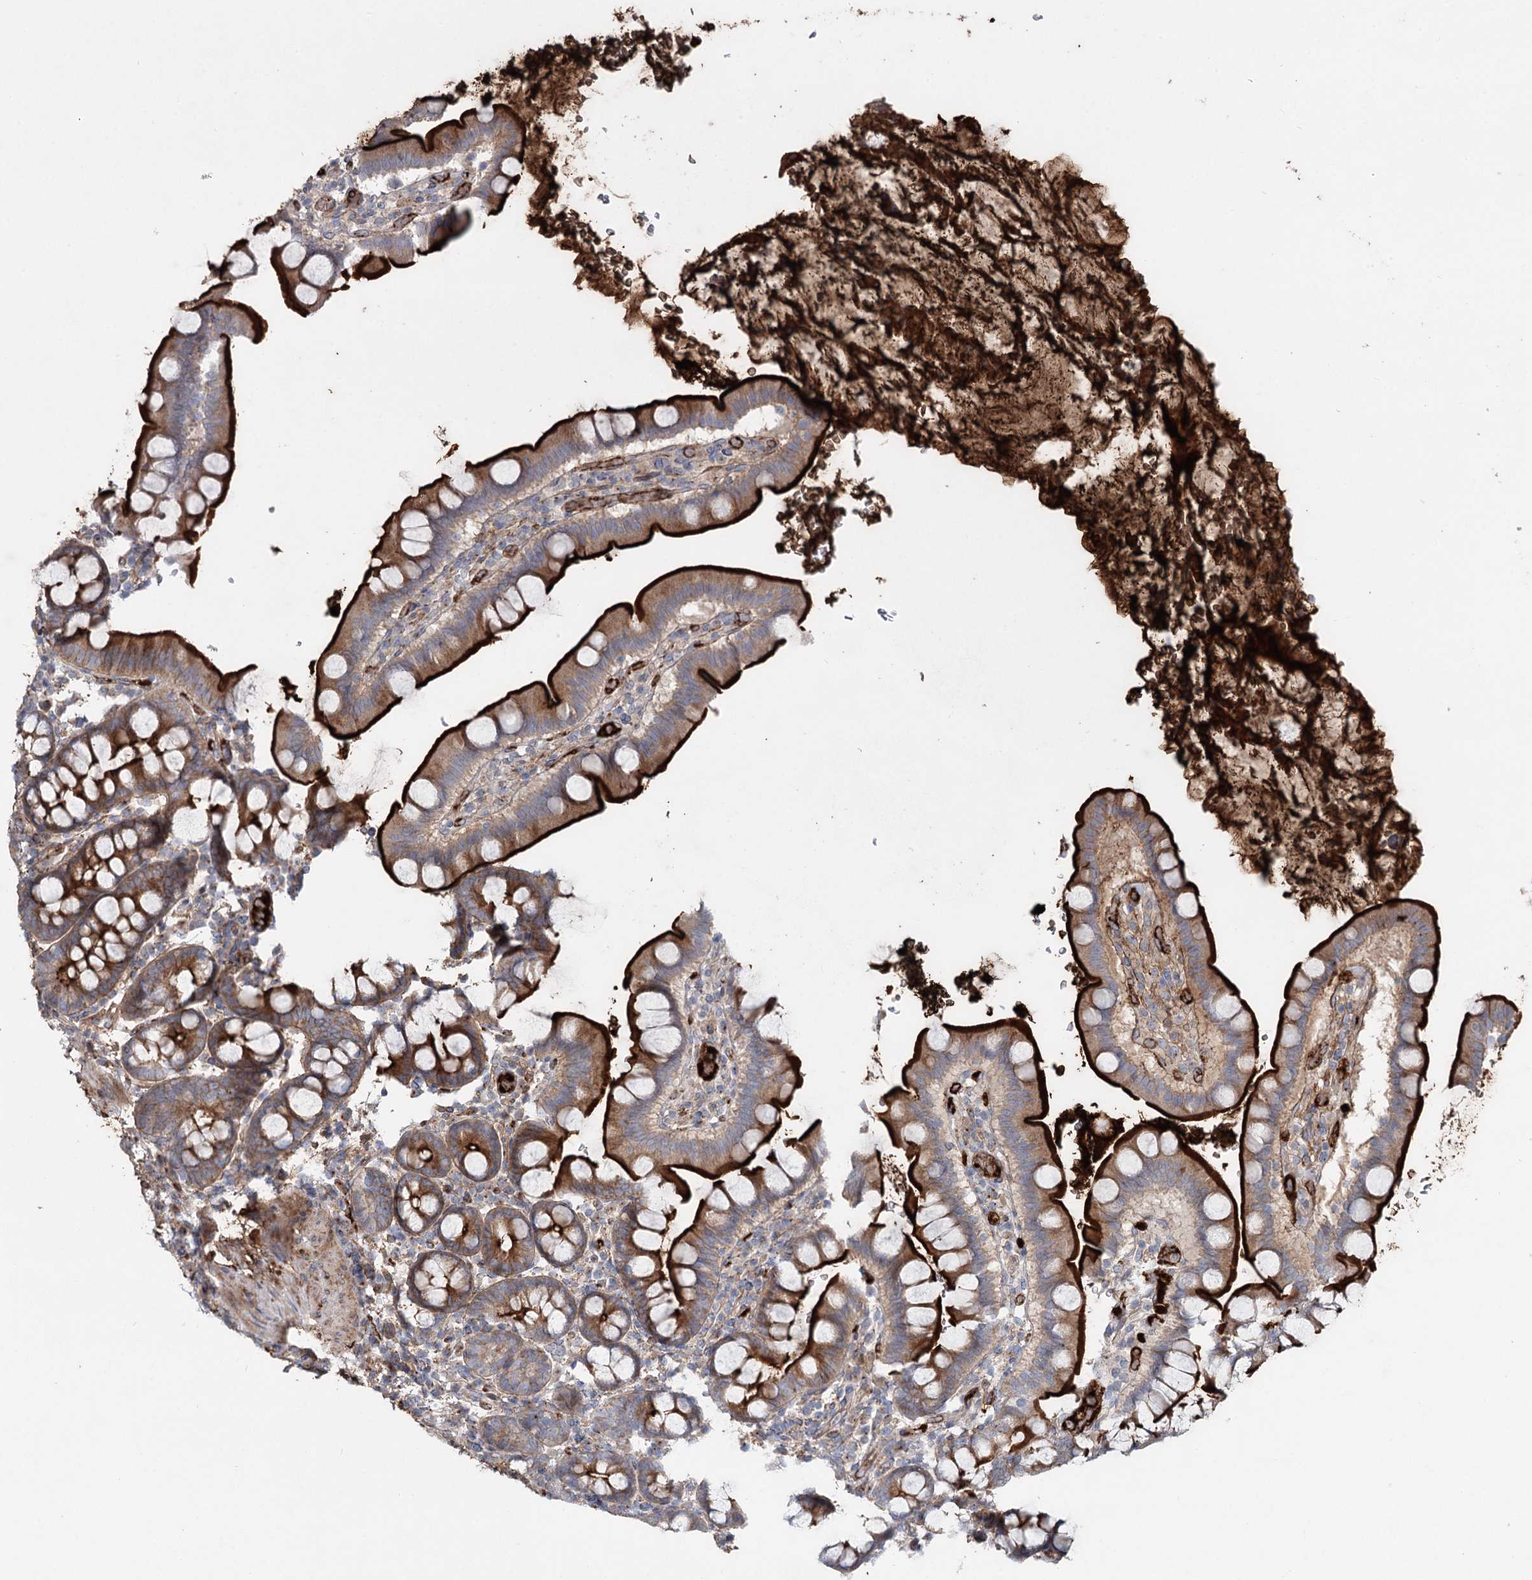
{"staining": {"intensity": "strong", "quantity": ">75%", "location": "cytoplasmic/membranous"}, "tissue": "small intestine", "cell_type": "Glandular cells", "image_type": "normal", "snomed": [{"axis": "morphology", "description": "Normal tissue, NOS"}, {"axis": "topography", "description": "Stomach, upper"}, {"axis": "topography", "description": "Stomach, lower"}, {"axis": "topography", "description": "Small intestine"}], "caption": "Glandular cells reveal high levels of strong cytoplasmic/membranous expression in about >75% of cells in normal human small intestine.", "gene": "ALKBH8", "patient": {"sex": "male", "age": 68}}